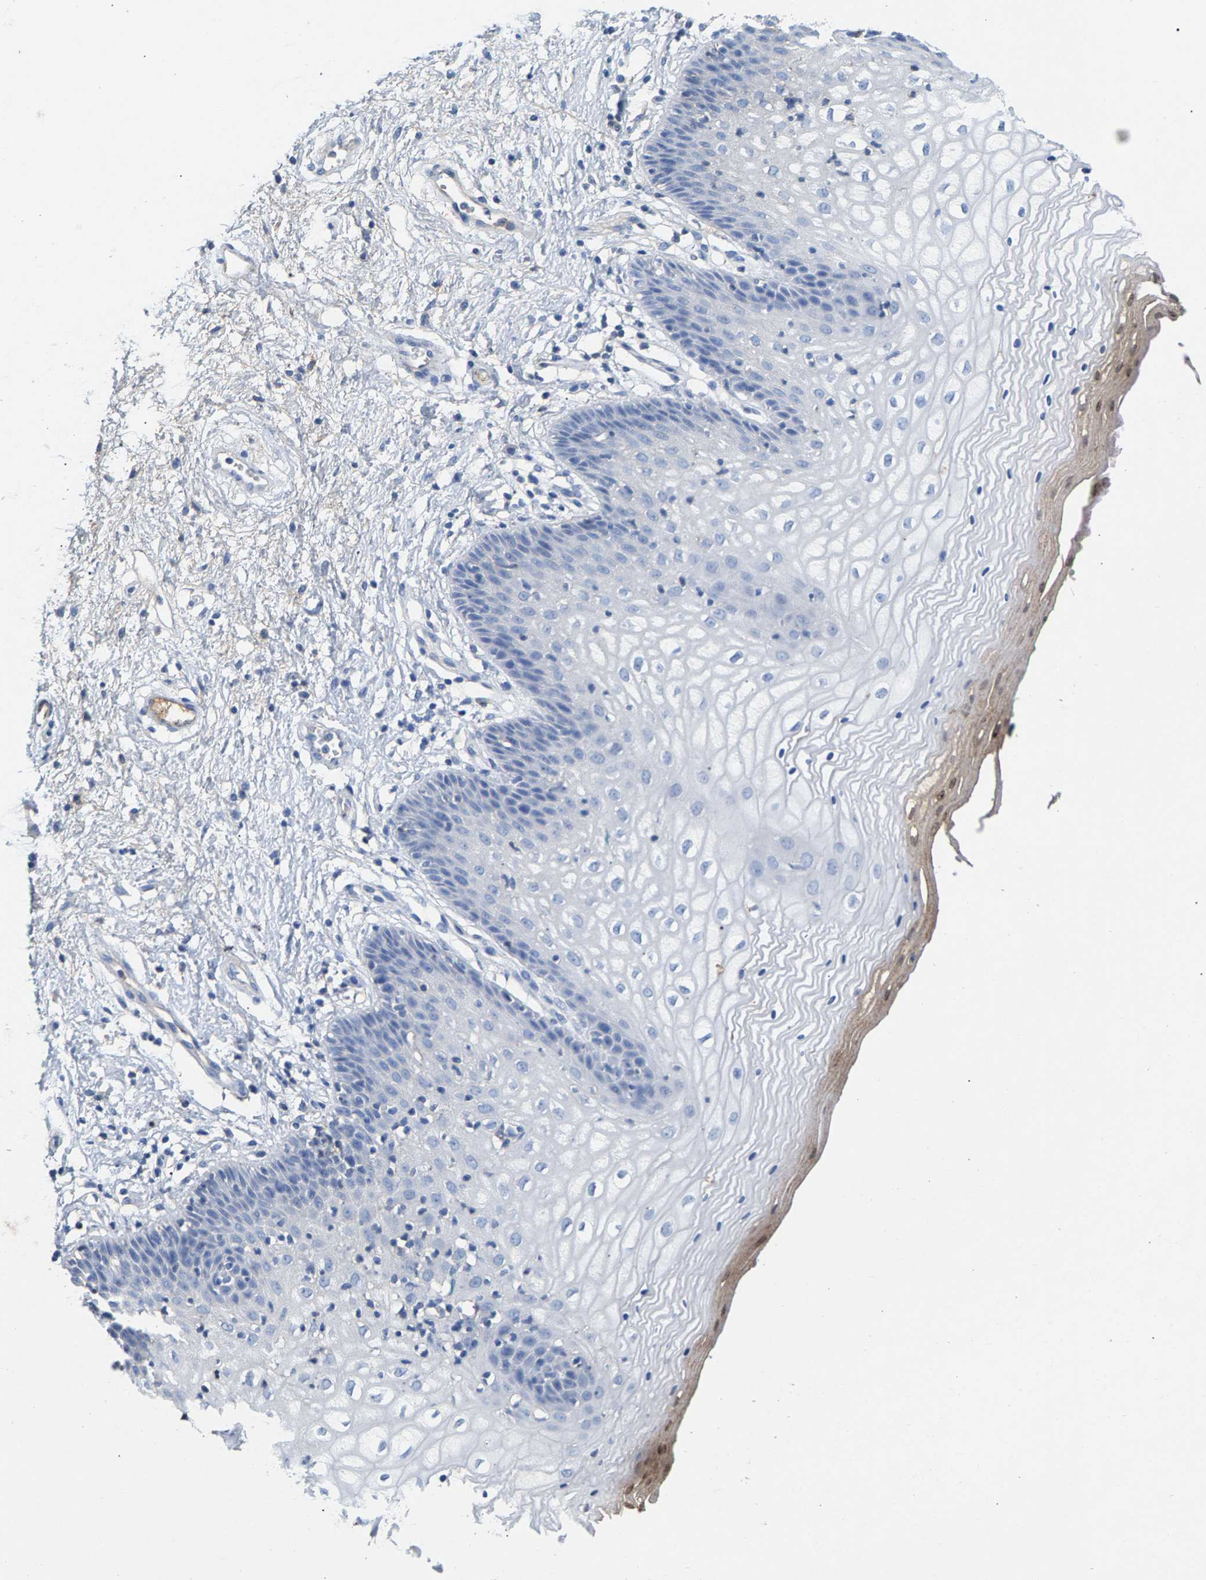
{"staining": {"intensity": "negative", "quantity": "none", "location": "none"}, "tissue": "vagina", "cell_type": "Squamous epithelial cells", "image_type": "normal", "snomed": [{"axis": "morphology", "description": "Normal tissue, NOS"}, {"axis": "topography", "description": "Vagina"}], "caption": "Immunohistochemical staining of benign human vagina reveals no significant positivity in squamous epithelial cells.", "gene": "APOH", "patient": {"sex": "female", "age": 34}}